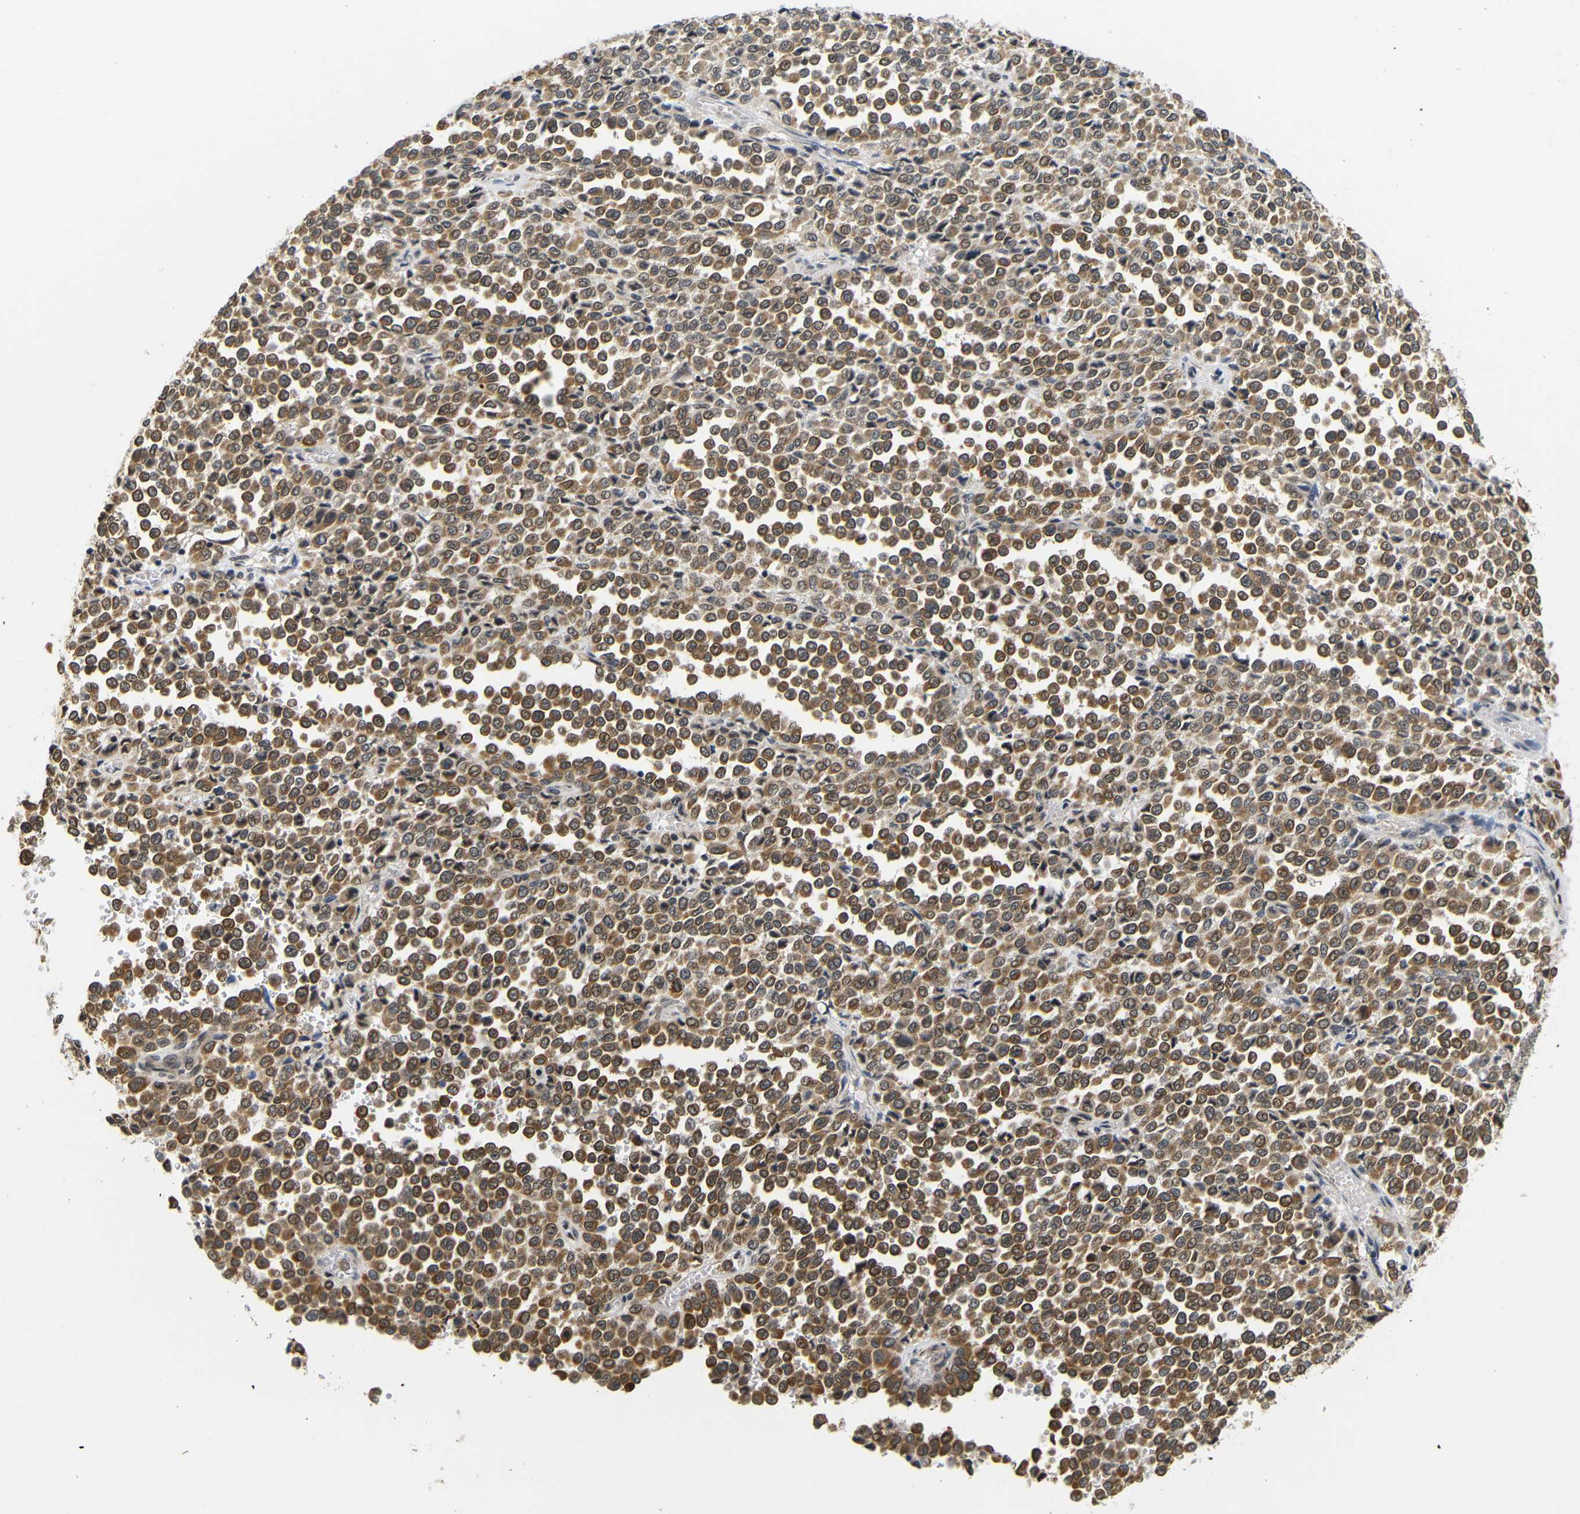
{"staining": {"intensity": "moderate", "quantity": ">75%", "location": "cytoplasmic/membranous,nuclear"}, "tissue": "melanoma", "cell_type": "Tumor cells", "image_type": "cancer", "snomed": [{"axis": "morphology", "description": "Malignant melanoma, Metastatic site"}, {"axis": "topography", "description": "Pancreas"}], "caption": "Immunohistochemical staining of human melanoma reveals moderate cytoplasmic/membranous and nuclear protein positivity in about >75% of tumor cells.", "gene": "GJA5", "patient": {"sex": "female", "age": 30}}